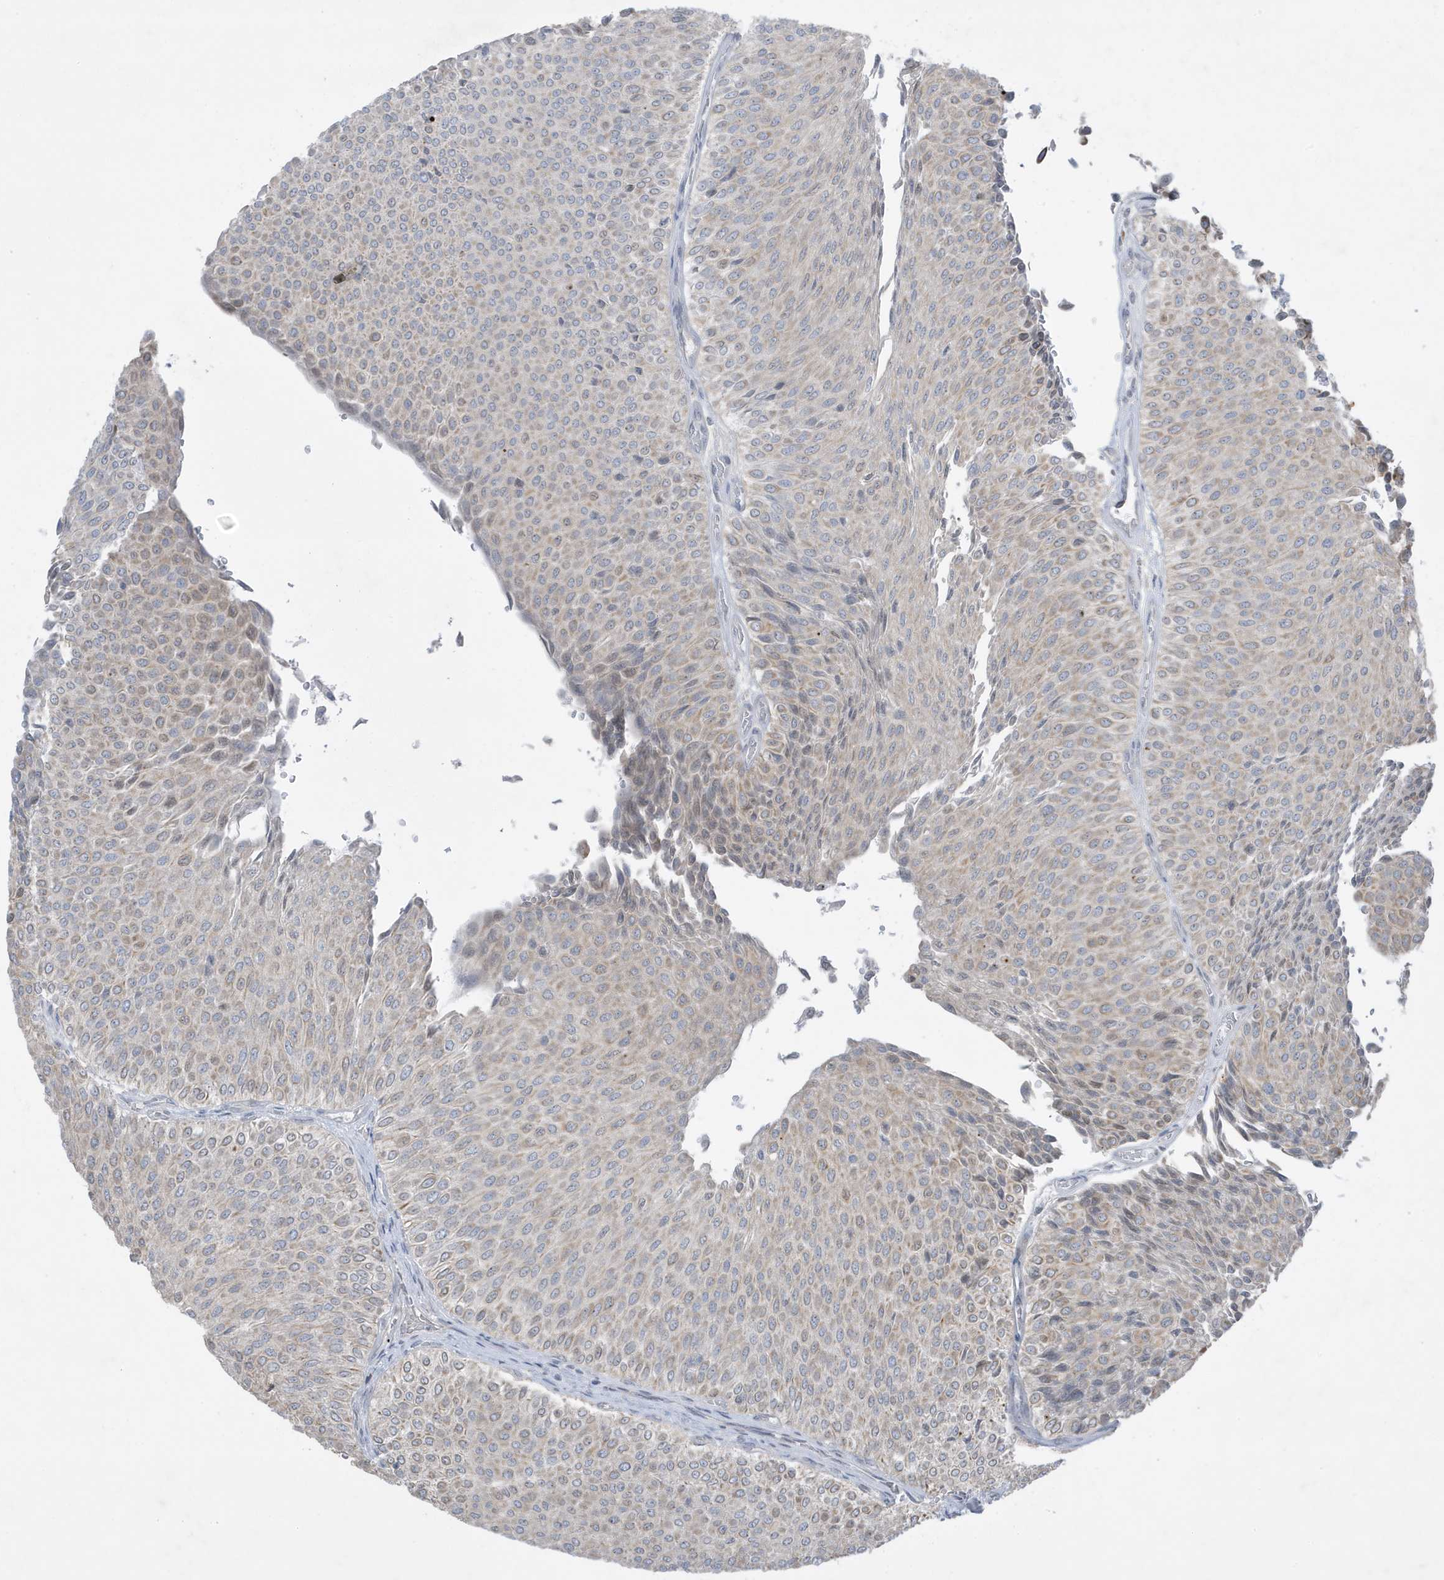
{"staining": {"intensity": "weak", "quantity": "25%-75%", "location": "cytoplasmic/membranous,nuclear"}, "tissue": "urothelial cancer", "cell_type": "Tumor cells", "image_type": "cancer", "snomed": [{"axis": "morphology", "description": "Urothelial carcinoma, Low grade"}, {"axis": "topography", "description": "Urinary bladder"}], "caption": "Urothelial carcinoma (low-grade) stained with a brown dye shows weak cytoplasmic/membranous and nuclear positive staining in about 25%-75% of tumor cells.", "gene": "FNDC1", "patient": {"sex": "male", "age": 78}}